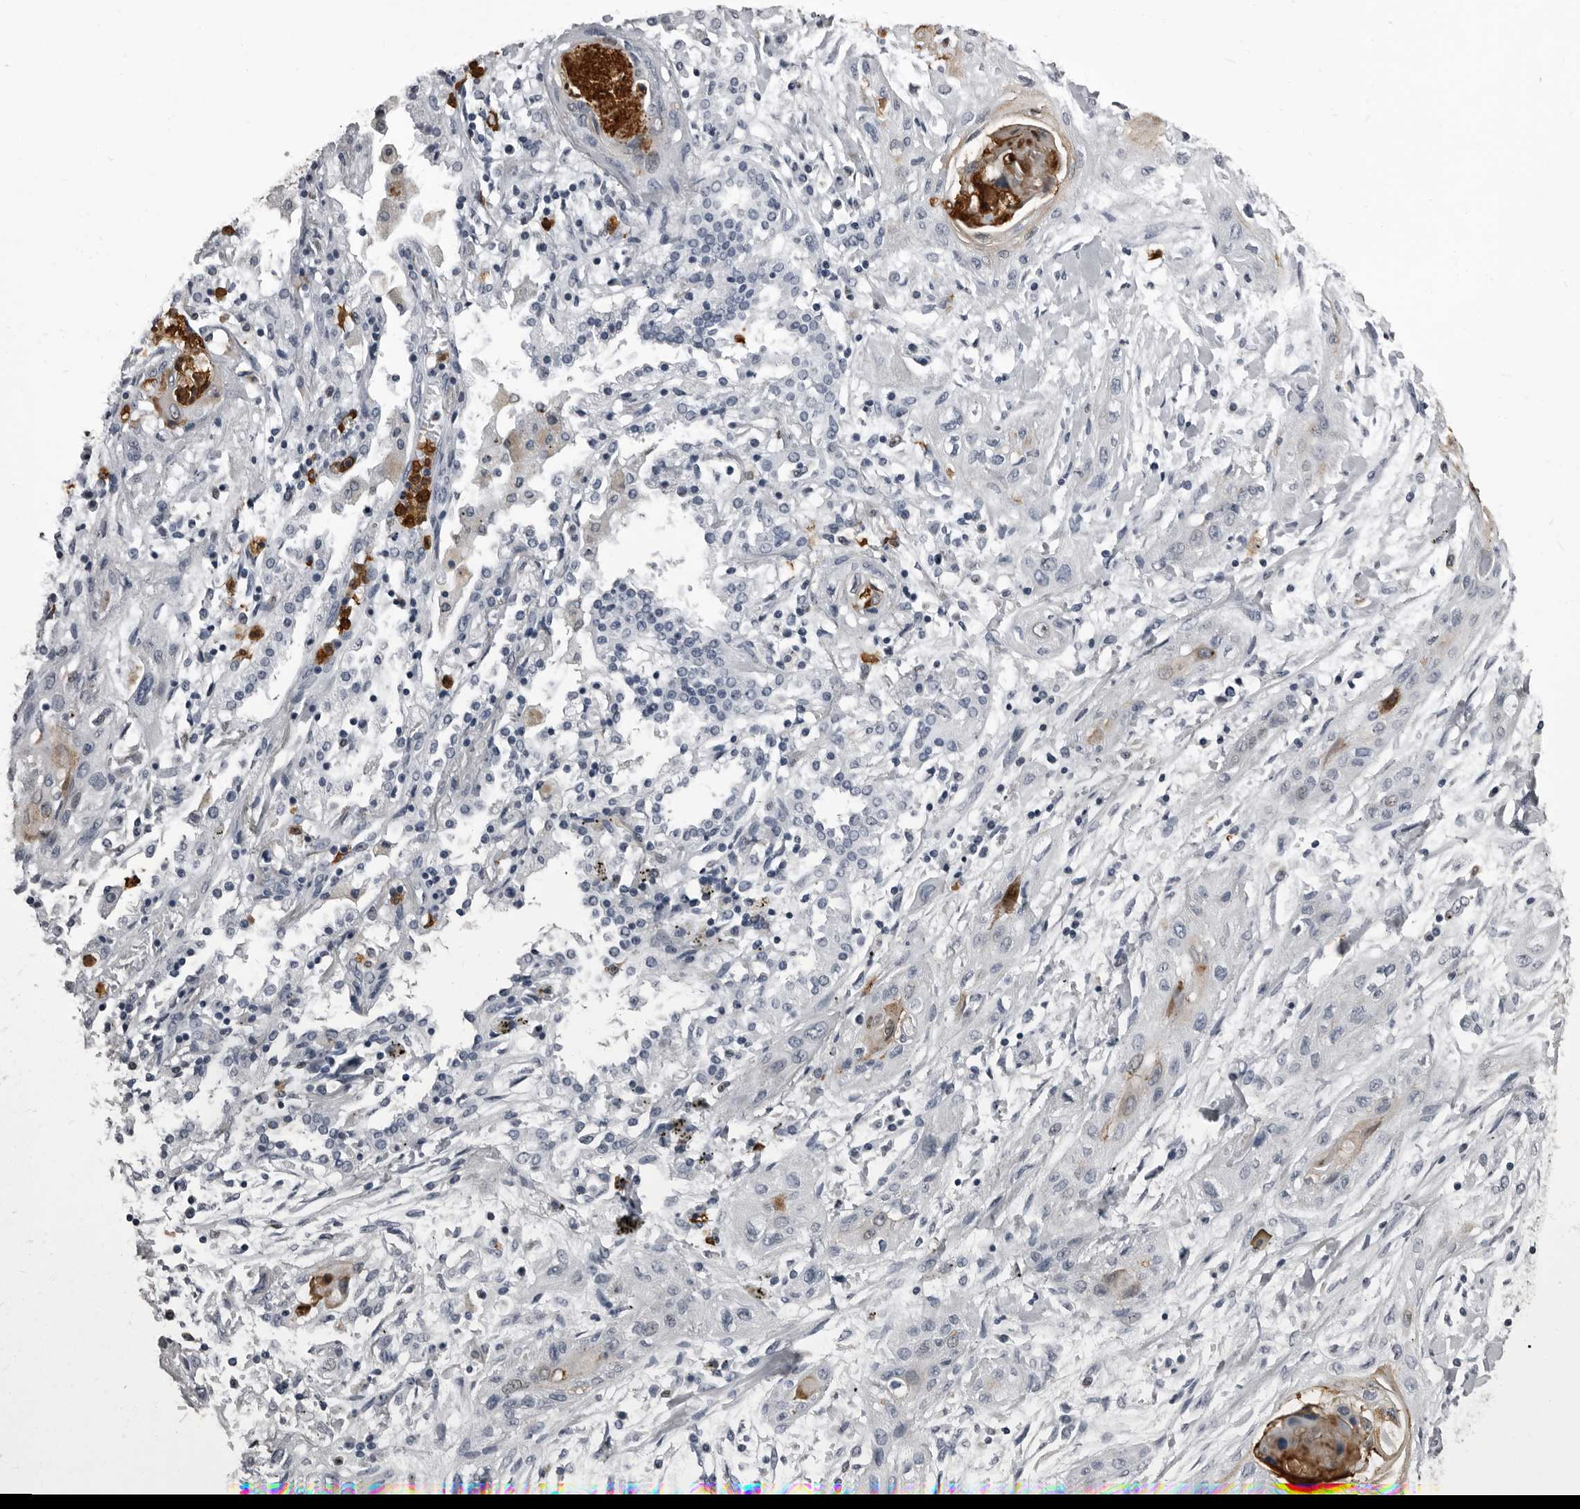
{"staining": {"intensity": "negative", "quantity": "none", "location": "none"}, "tissue": "lung cancer", "cell_type": "Tumor cells", "image_type": "cancer", "snomed": [{"axis": "morphology", "description": "Squamous cell carcinoma, NOS"}, {"axis": "topography", "description": "Lung"}], "caption": "A photomicrograph of human lung cancer is negative for staining in tumor cells. (DAB (3,3'-diaminobenzidine) IHC, high magnification).", "gene": "TPD52L1", "patient": {"sex": "female", "age": 47}}